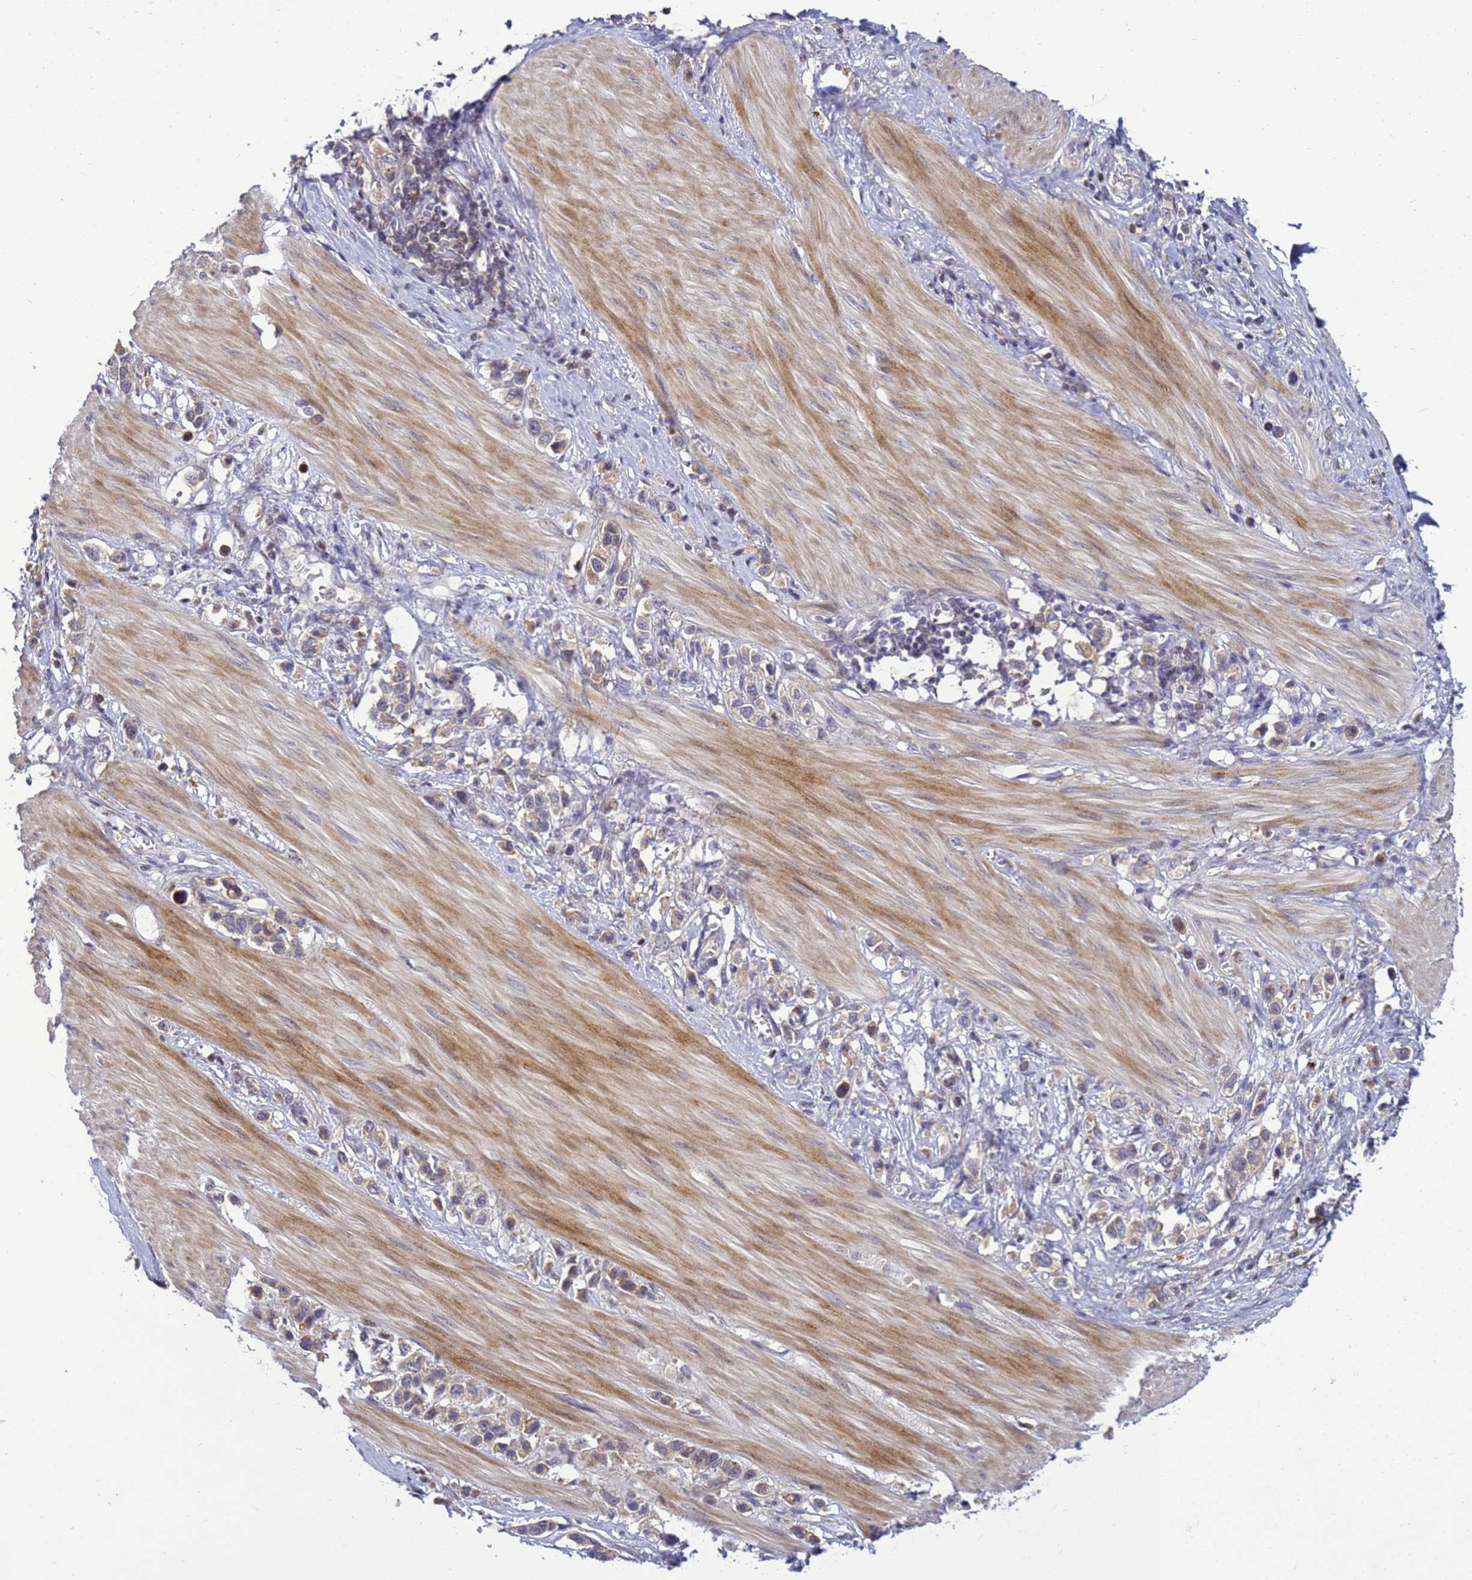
{"staining": {"intensity": "weak", "quantity": ">75%", "location": "cytoplasmic/membranous"}, "tissue": "stomach cancer", "cell_type": "Tumor cells", "image_type": "cancer", "snomed": [{"axis": "morphology", "description": "Adenocarcinoma, NOS"}, {"axis": "topography", "description": "Stomach"}], "caption": "Approximately >75% of tumor cells in stomach cancer (adenocarcinoma) reveal weak cytoplasmic/membranous protein expression as visualized by brown immunohistochemical staining.", "gene": "TMEM74B", "patient": {"sex": "female", "age": 65}}